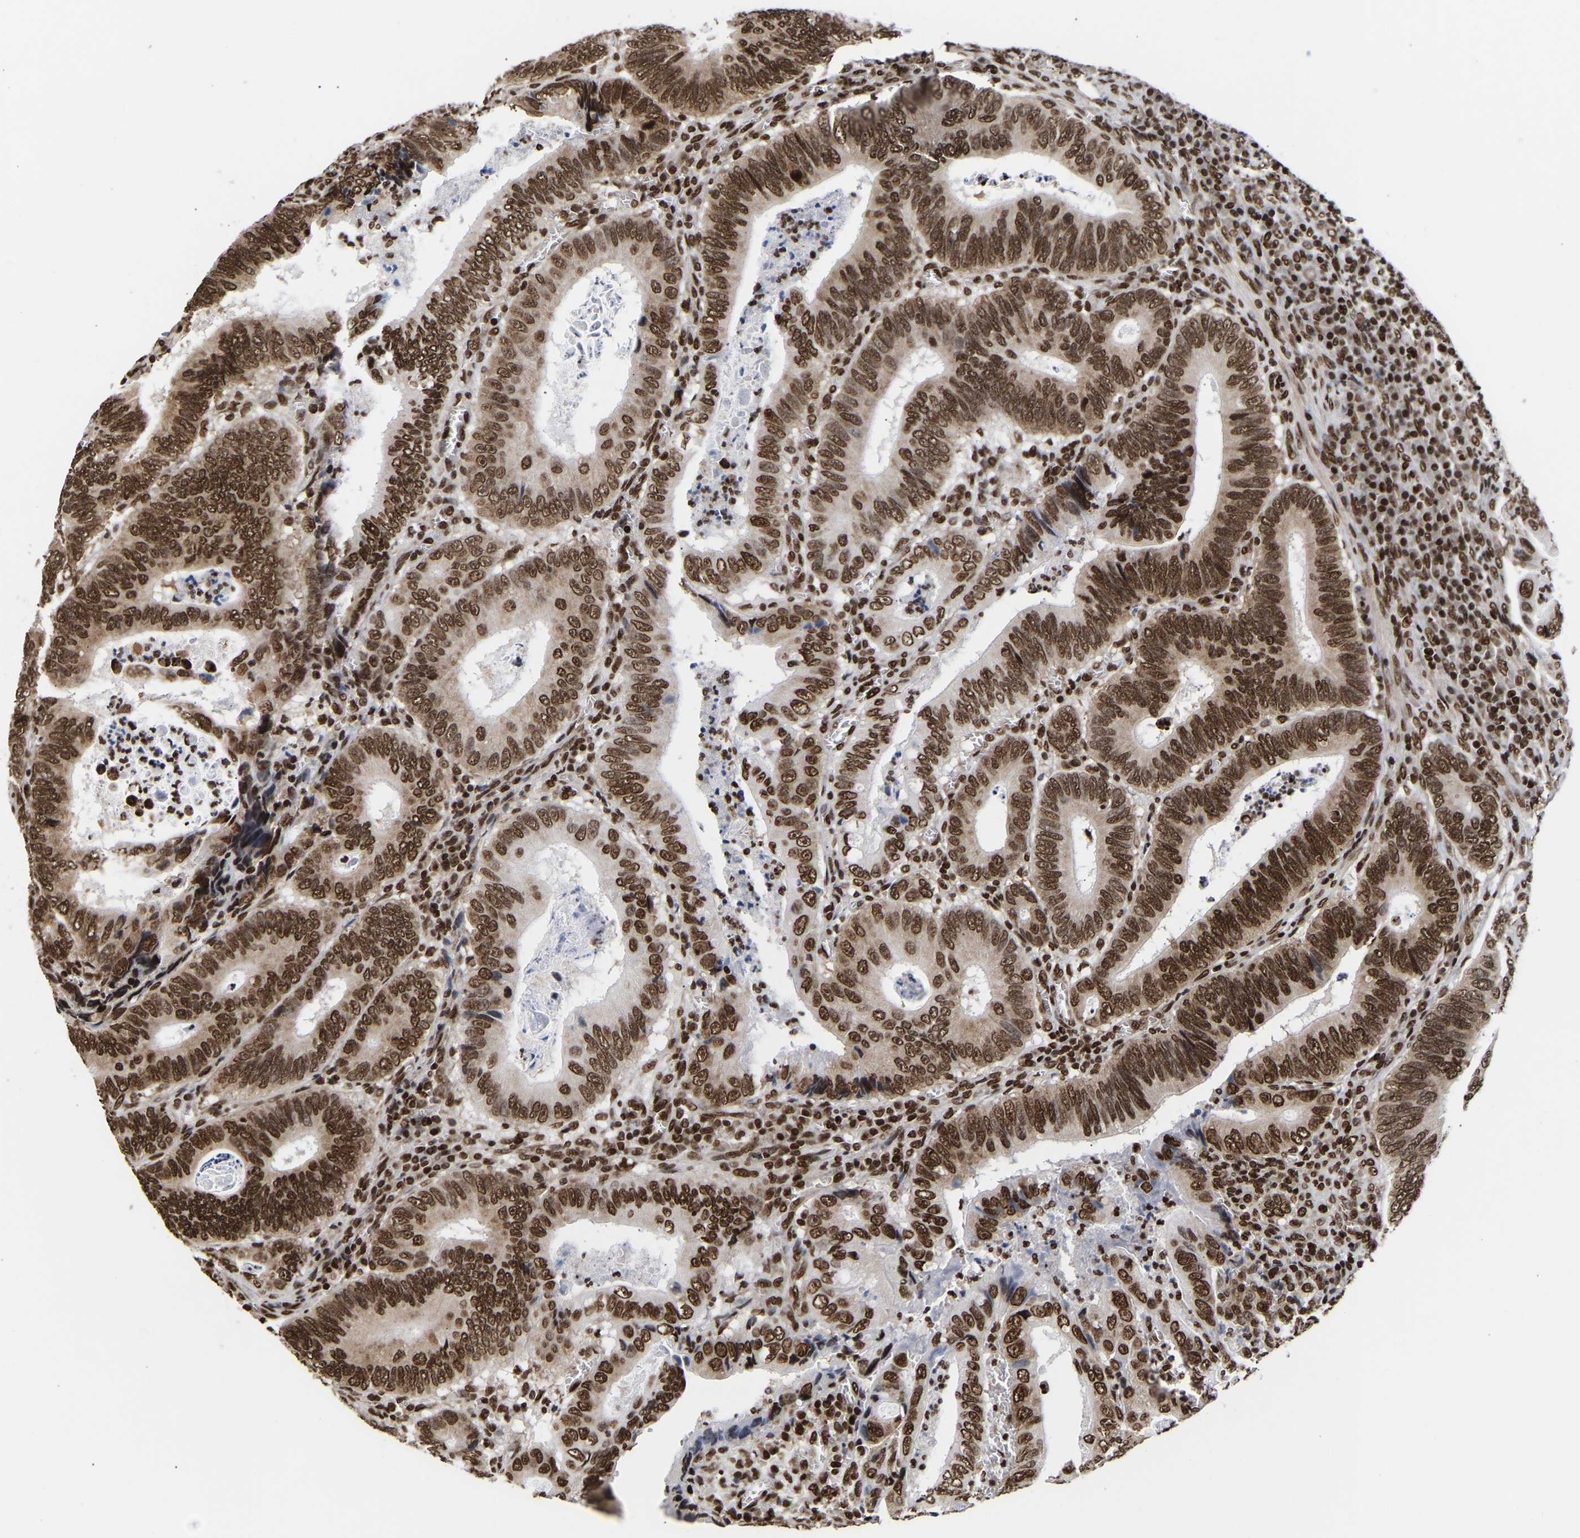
{"staining": {"intensity": "strong", "quantity": ">75%", "location": "nuclear"}, "tissue": "colorectal cancer", "cell_type": "Tumor cells", "image_type": "cancer", "snomed": [{"axis": "morphology", "description": "Inflammation, NOS"}, {"axis": "morphology", "description": "Adenocarcinoma, NOS"}, {"axis": "topography", "description": "Colon"}], "caption": "About >75% of tumor cells in human colorectal adenocarcinoma show strong nuclear protein positivity as visualized by brown immunohistochemical staining.", "gene": "PSIP1", "patient": {"sex": "male", "age": 72}}